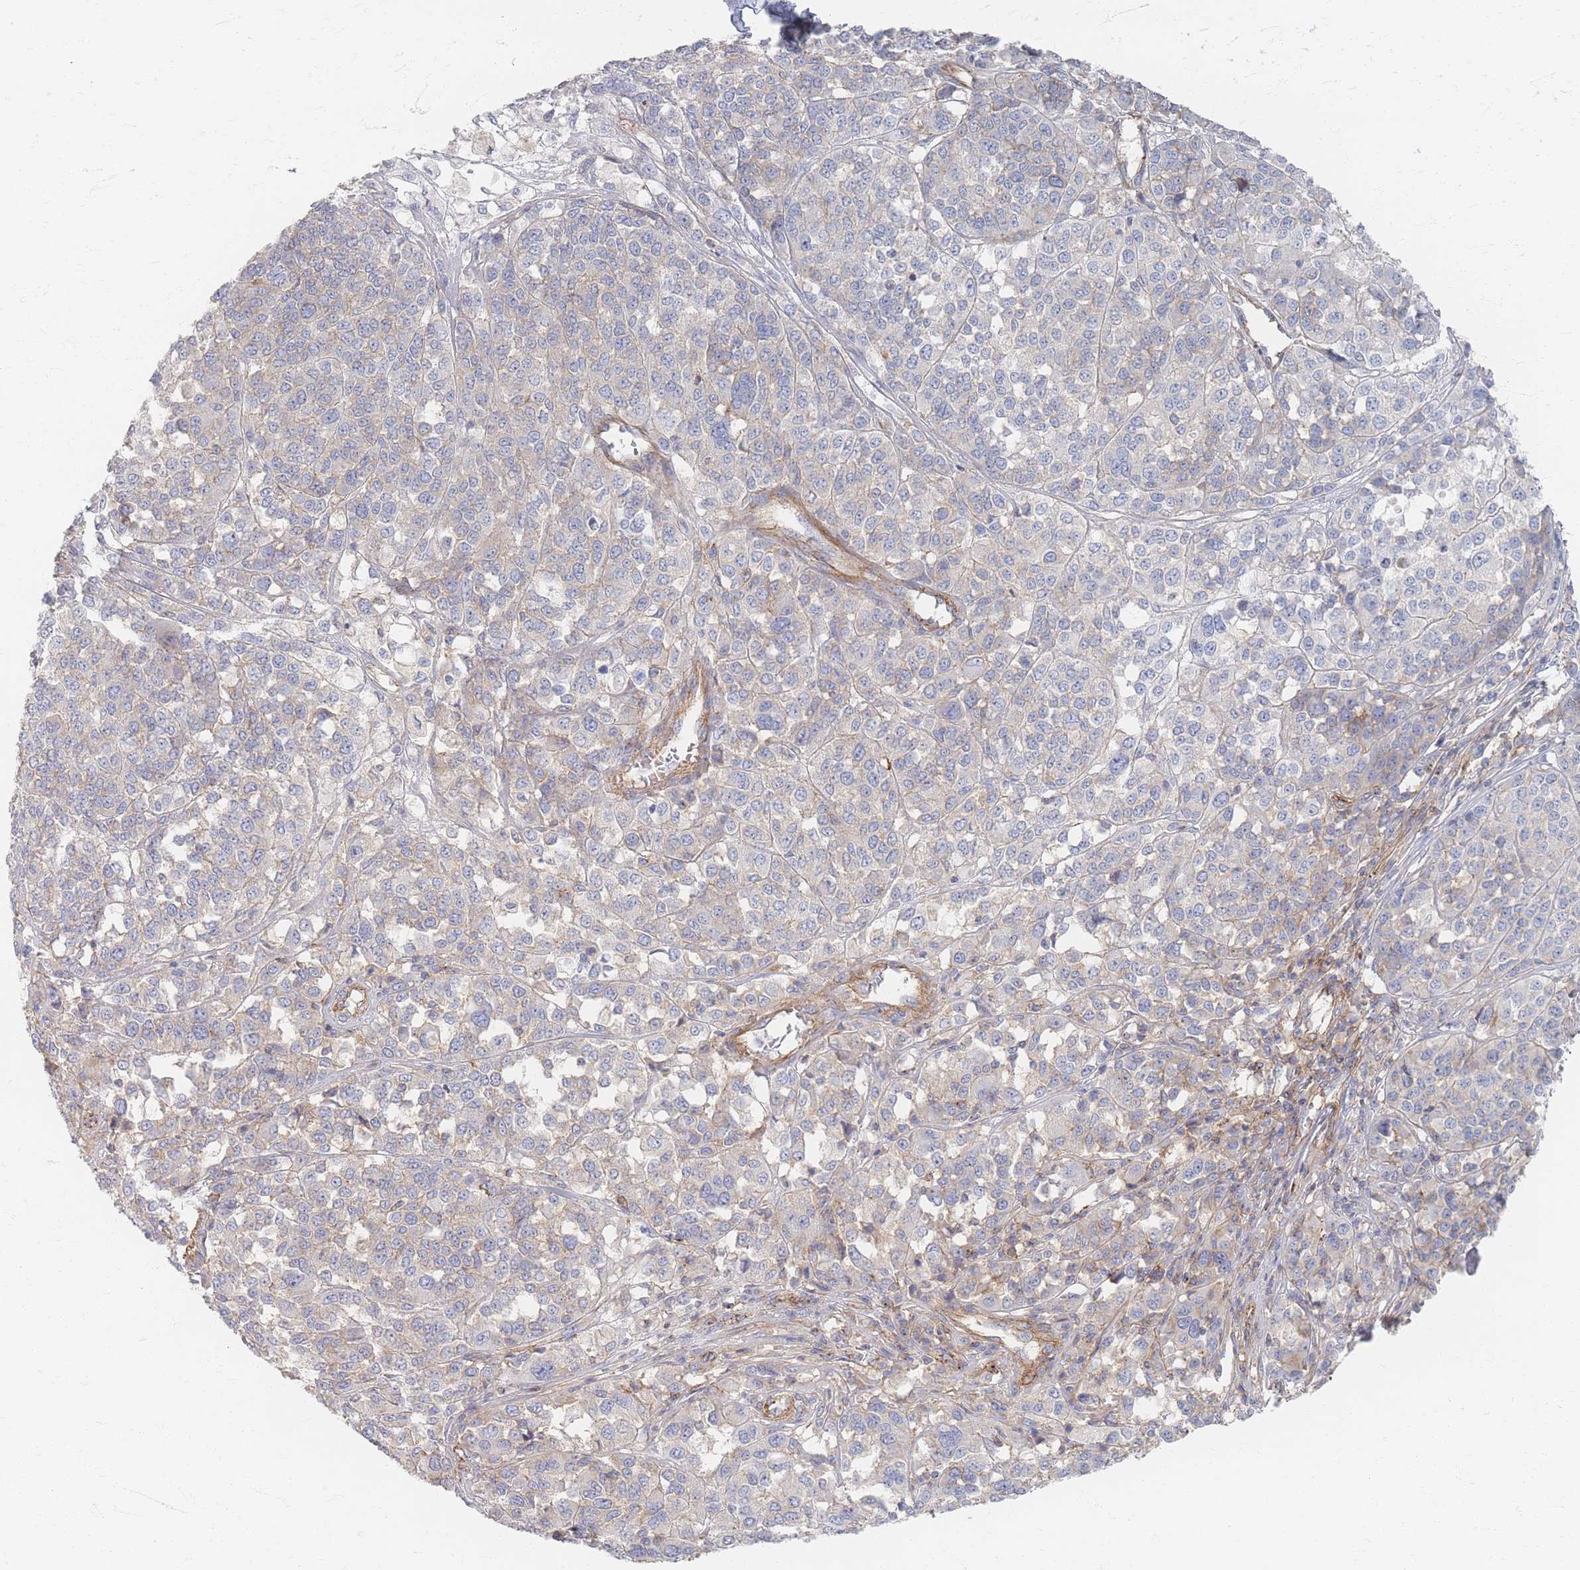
{"staining": {"intensity": "negative", "quantity": "none", "location": "none"}, "tissue": "melanoma", "cell_type": "Tumor cells", "image_type": "cancer", "snomed": [{"axis": "morphology", "description": "Malignant melanoma, Metastatic site"}, {"axis": "topography", "description": "Lymph node"}], "caption": "Immunohistochemistry micrograph of neoplastic tissue: malignant melanoma (metastatic site) stained with DAB exhibits no significant protein staining in tumor cells.", "gene": "GNB1", "patient": {"sex": "male", "age": 44}}